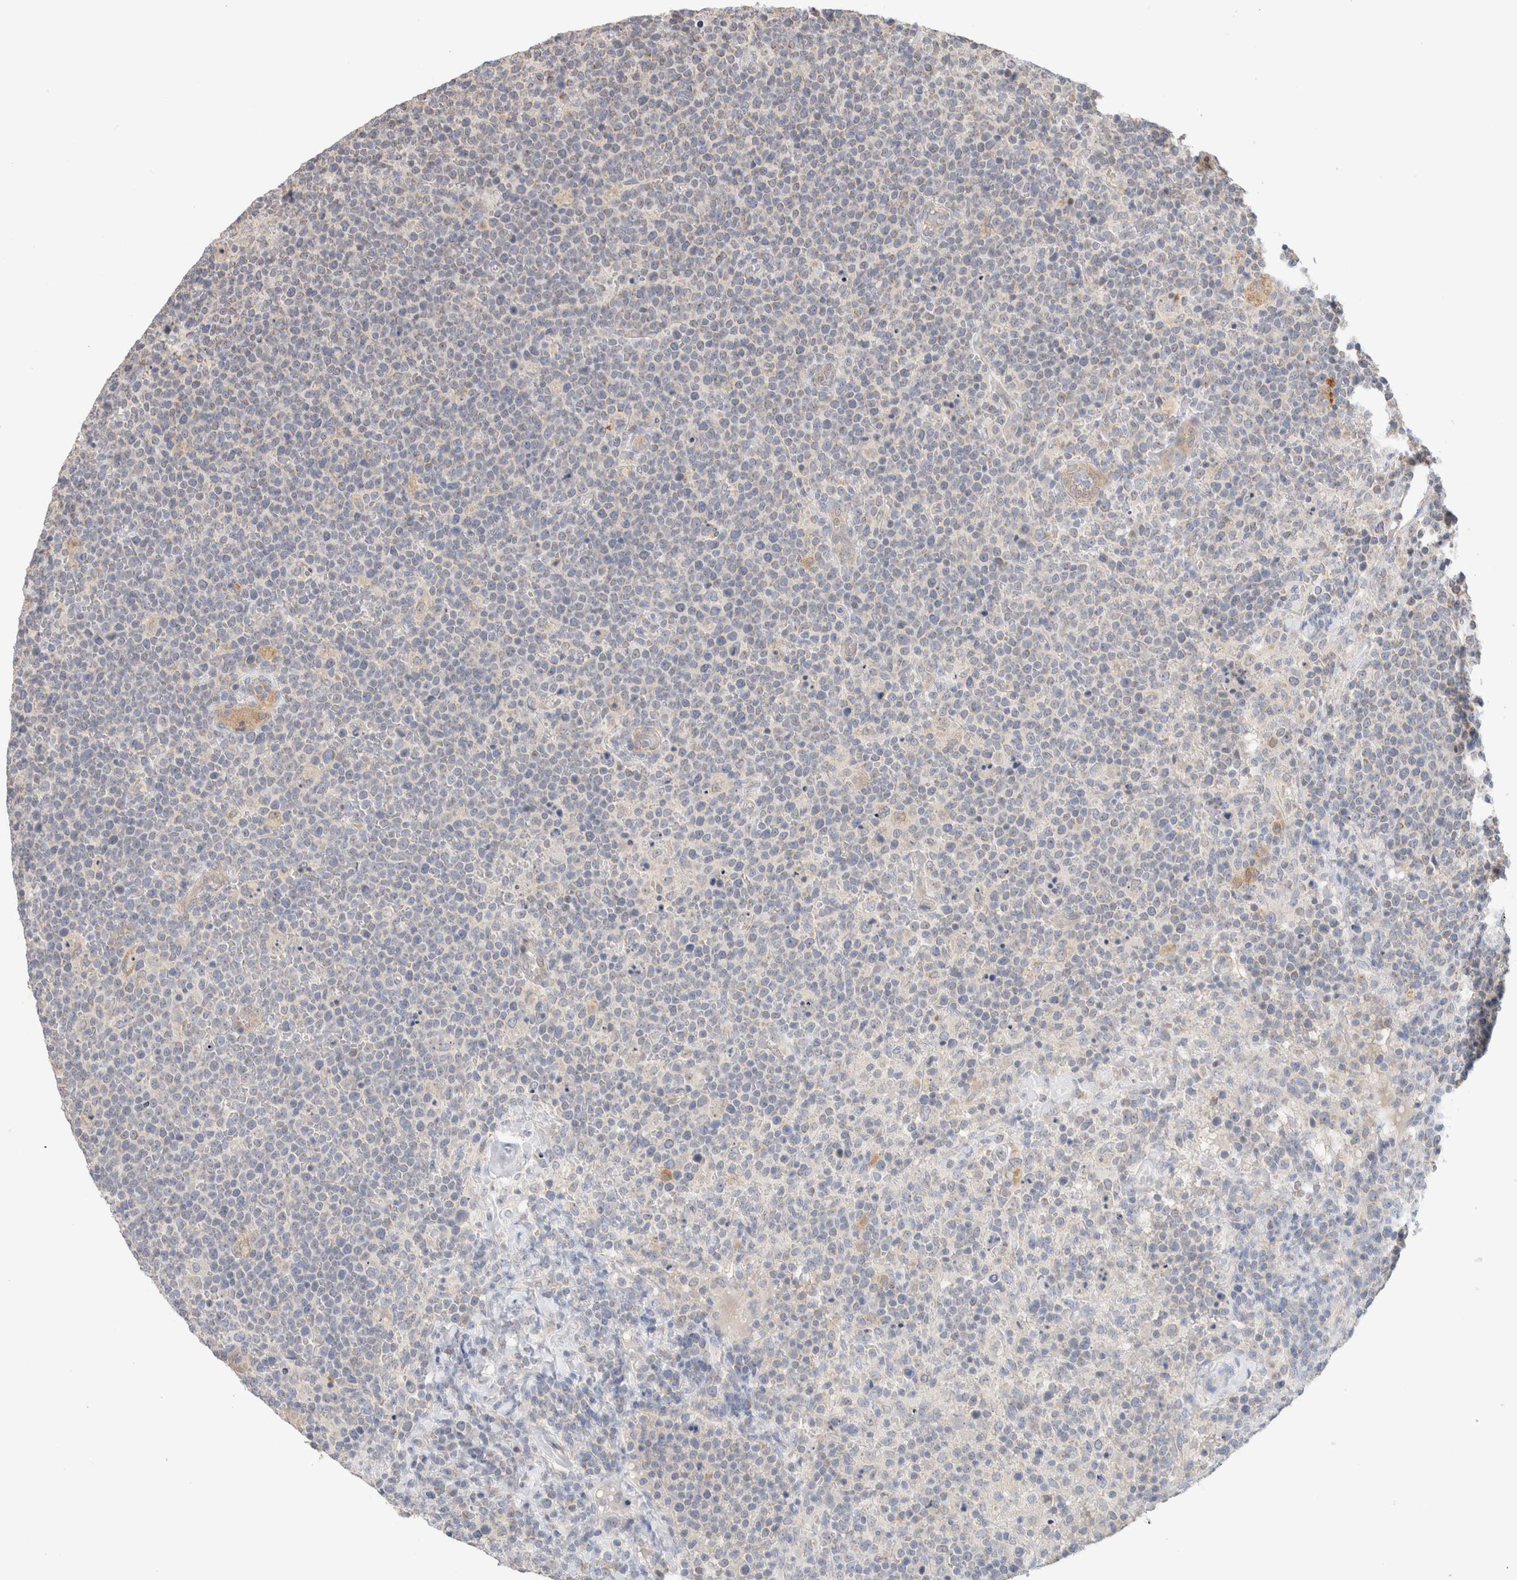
{"staining": {"intensity": "negative", "quantity": "none", "location": "none"}, "tissue": "lymphoma", "cell_type": "Tumor cells", "image_type": "cancer", "snomed": [{"axis": "morphology", "description": "Malignant lymphoma, non-Hodgkin's type, High grade"}, {"axis": "topography", "description": "Lymph node"}], "caption": "Photomicrograph shows no protein staining in tumor cells of malignant lymphoma, non-Hodgkin's type (high-grade) tissue.", "gene": "CA13", "patient": {"sex": "male", "age": 61}}